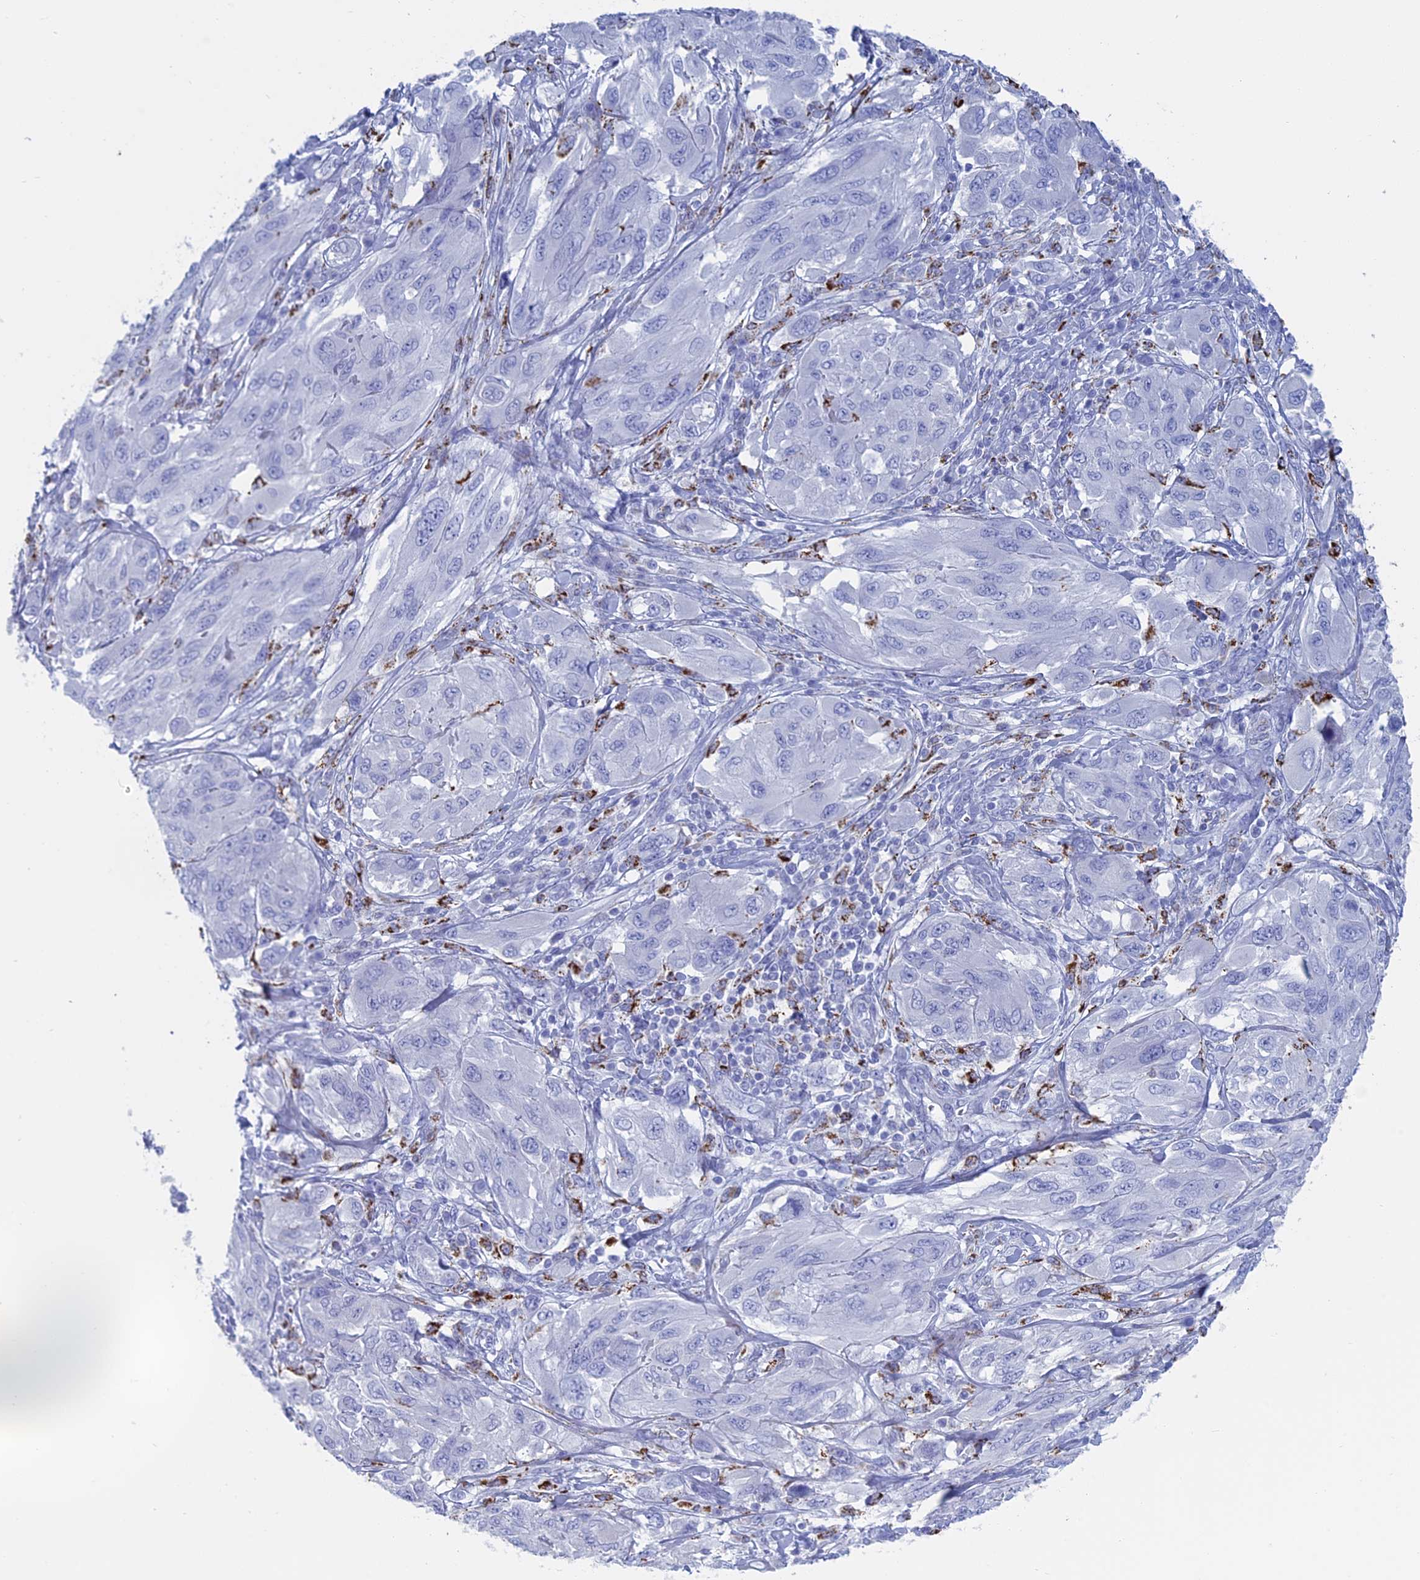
{"staining": {"intensity": "negative", "quantity": "none", "location": "none"}, "tissue": "melanoma", "cell_type": "Tumor cells", "image_type": "cancer", "snomed": [{"axis": "morphology", "description": "Malignant melanoma, NOS"}, {"axis": "topography", "description": "Skin"}], "caption": "The IHC histopathology image has no significant positivity in tumor cells of melanoma tissue.", "gene": "ALMS1", "patient": {"sex": "female", "age": 91}}